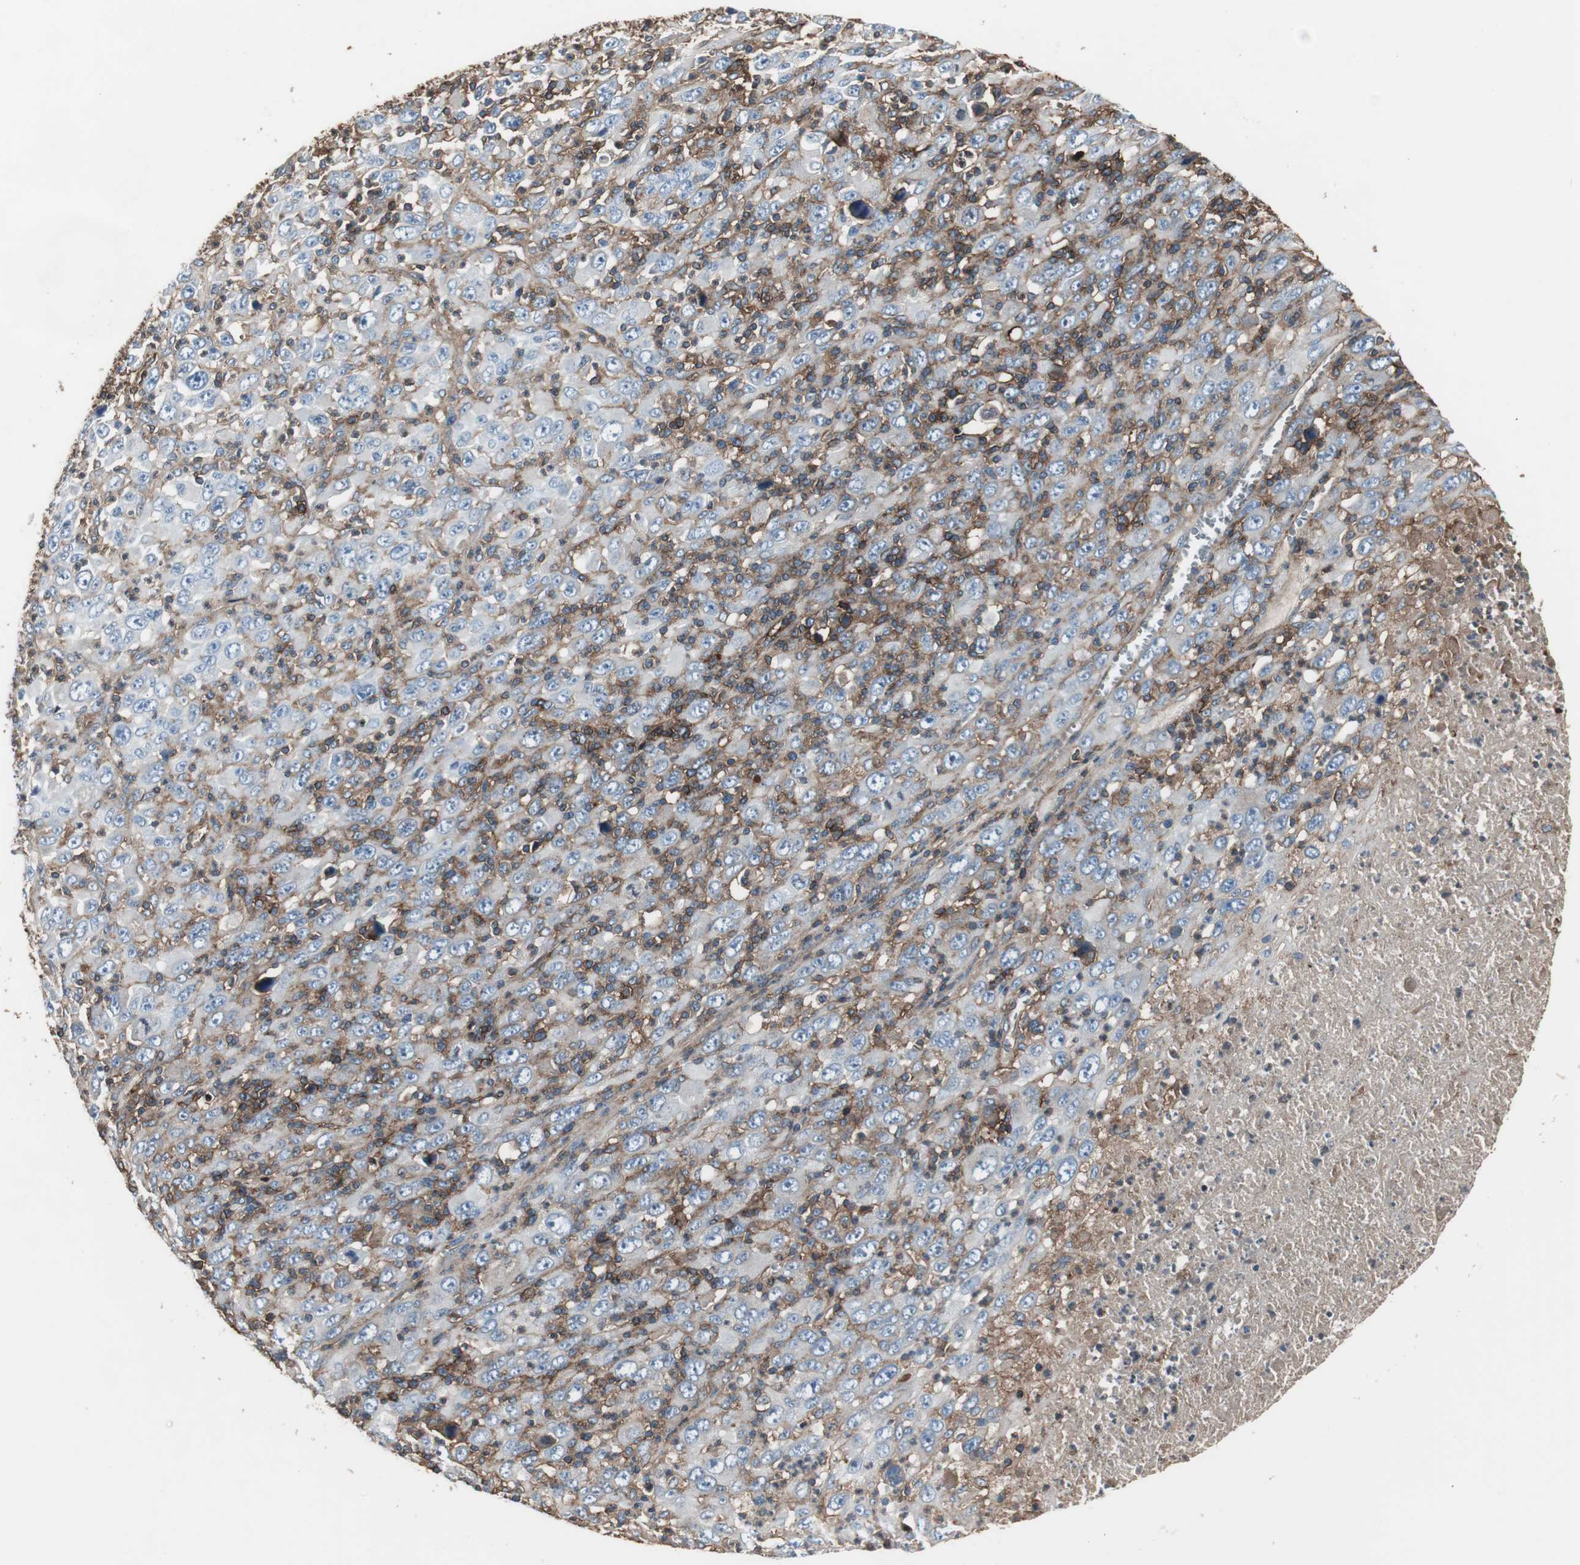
{"staining": {"intensity": "negative", "quantity": "none", "location": "none"}, "tissue": "melanoma", "cell_type": "Tumor cells", "image_type": "cancer", "snomed": [{"axis": "morphology", "description": "Malignant melanoma, Metastatic site"}, {"axis": "topography", "description": "Skin"}], "caption": "High power microscopy histopathology image of an immunohistochemistry photomicrograph of melanoma, revealing no significant positivity in tumor cells.", "gene": "B2M", "patient": {"sex": "female", "age": 56}}